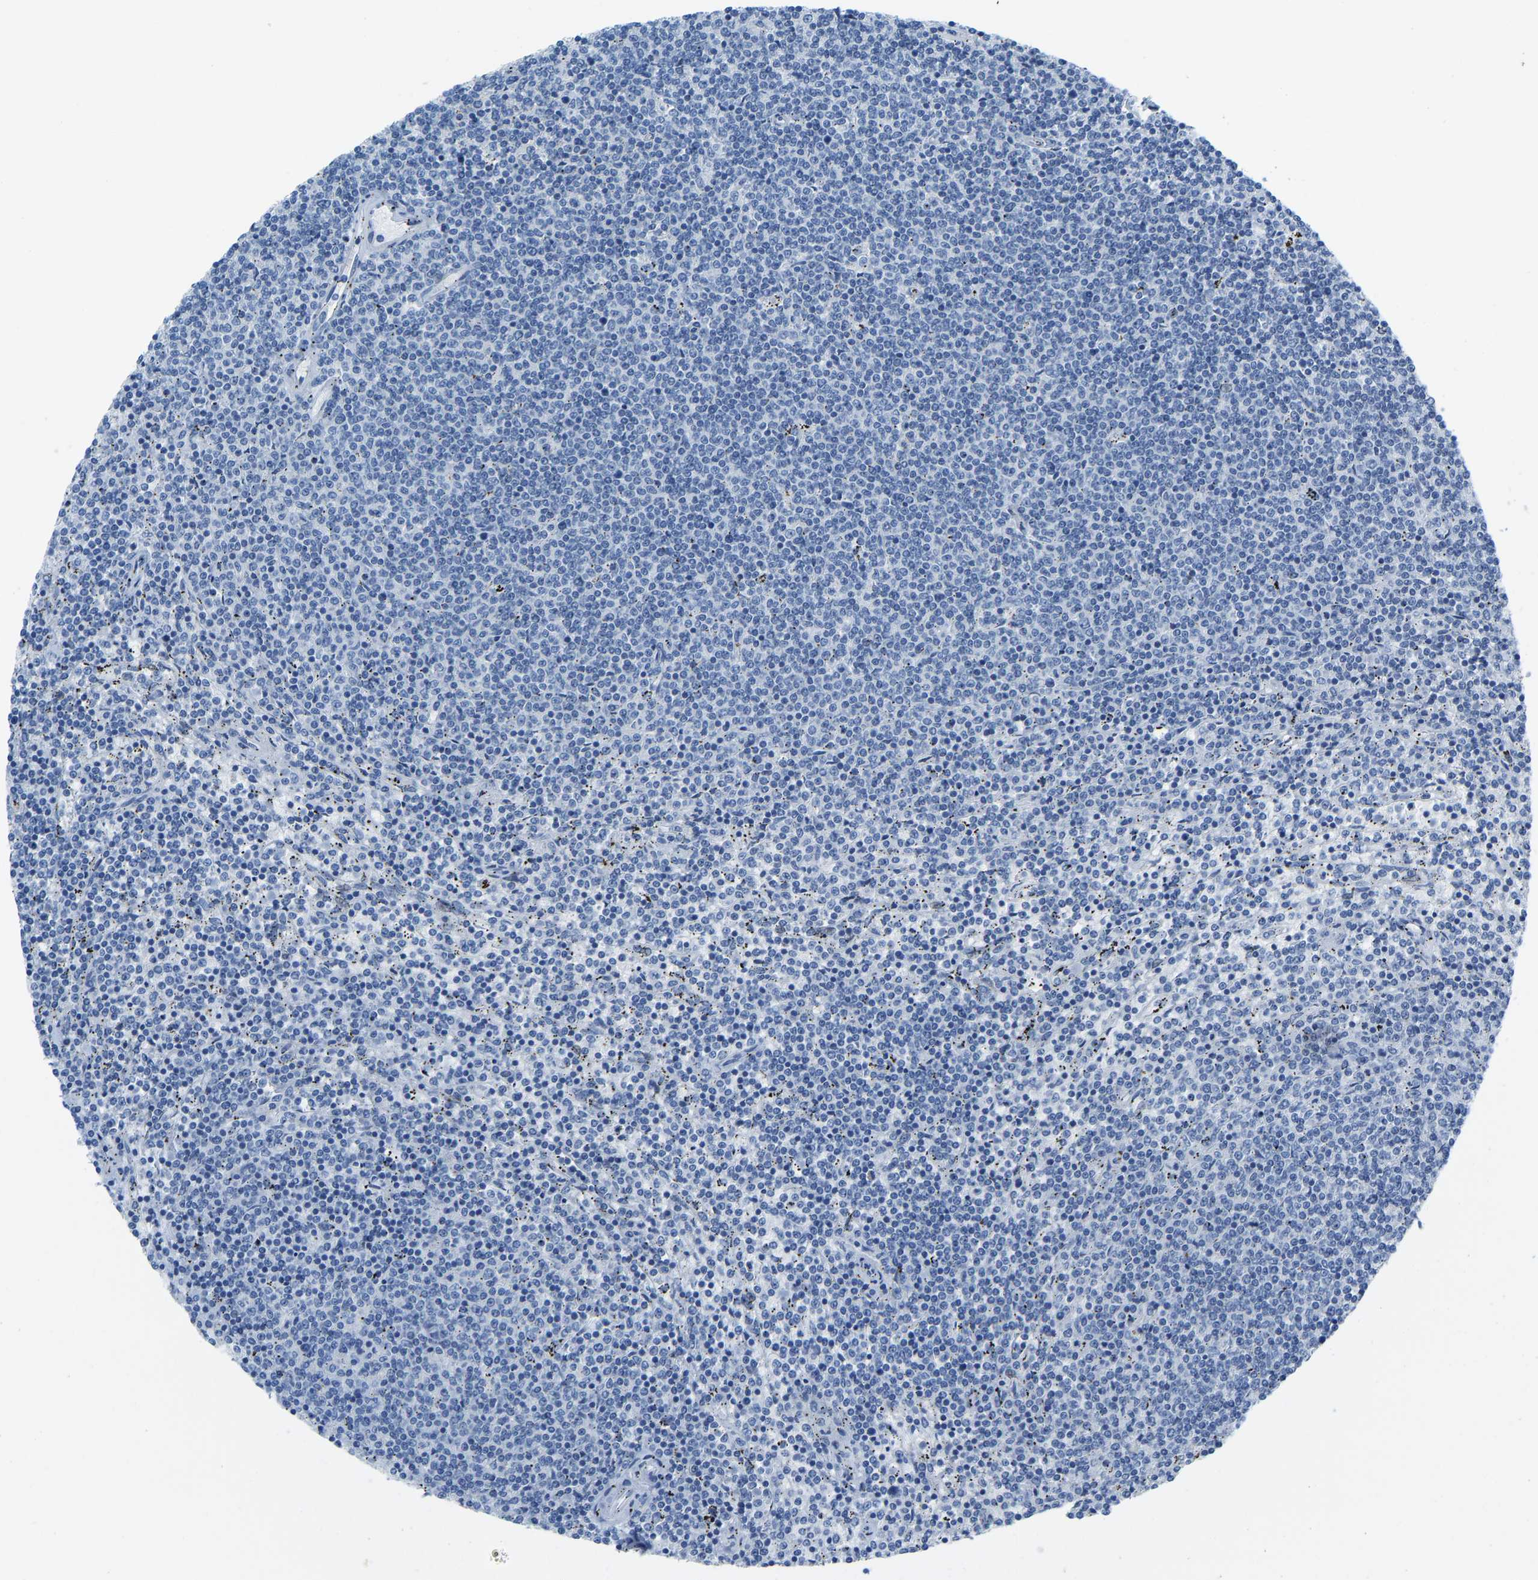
{"staining": {"intensity": "negative", "quantity": "none", "location": "none"}, "tissue": "lymphoma", "cell_type": "Tumor cells", "image_type": "cancer", "snomed": [{"axis": "morphology", "description": "Malignant lymphoma, non-Hodgkin's type, Low grade"}, {"axis": "topography", "description": "Spleen"}], "caption": "Human lymphoma stained for a protein using IHC displays no positivity in tumor cells.", "gene": "SERPINB3", "patient": {"sex": "female", "age": 50}}